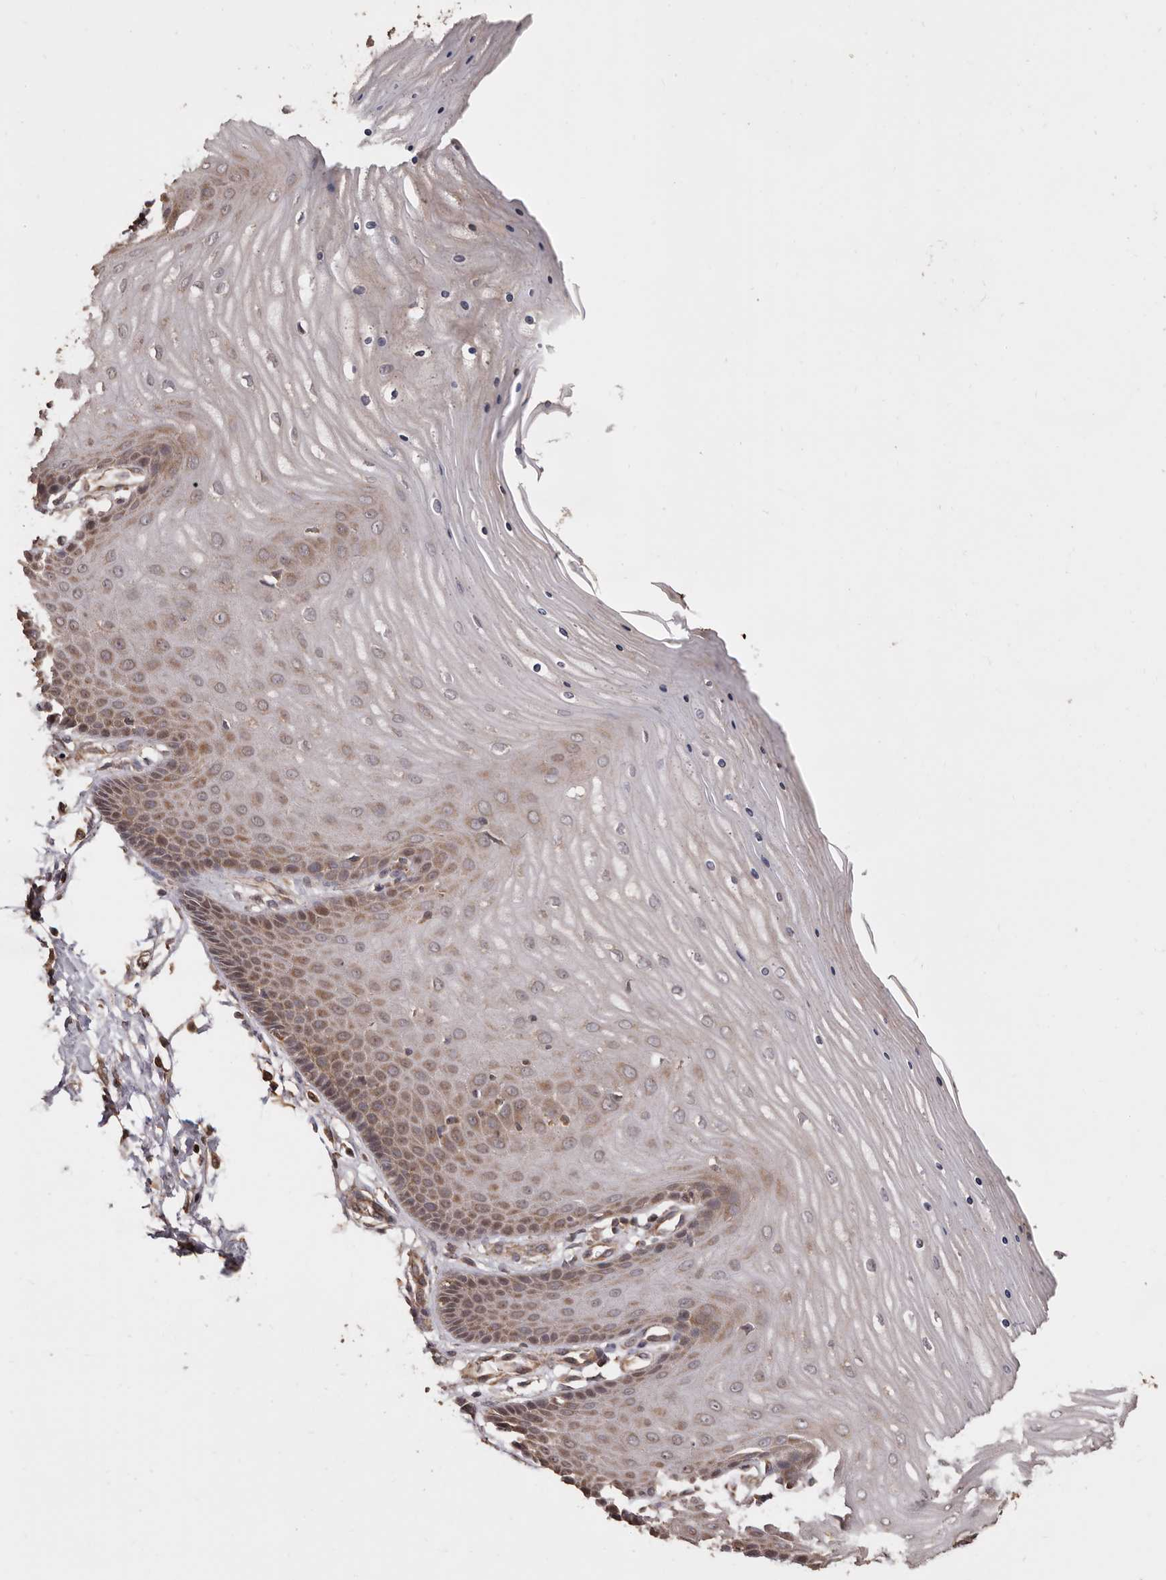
{"staining": {"intensity": "moderate", "quantity": ">75%", "location": "cytoplasmic/membranous"}, "tissue": "cervix", "cell_type": "Glandular cells", "image_type": "normal", "snomed": [{"axis": "morphology", "description": "Normal tissue, NOS"}, {"axis": "topography", "description": "Cervix"}], "caption": "Normal cervix demonstrates moderate cytoplasmic/membranous staining in approximately >75% of glandular cells, visualized by immunohistochemistry. Using DAB (brown) and hematoxylin (blue) stains, captured at high magnification using brightfield microscopy.", "gene": "COQ8B", "patient": {"sex": "female", "age": 55}}